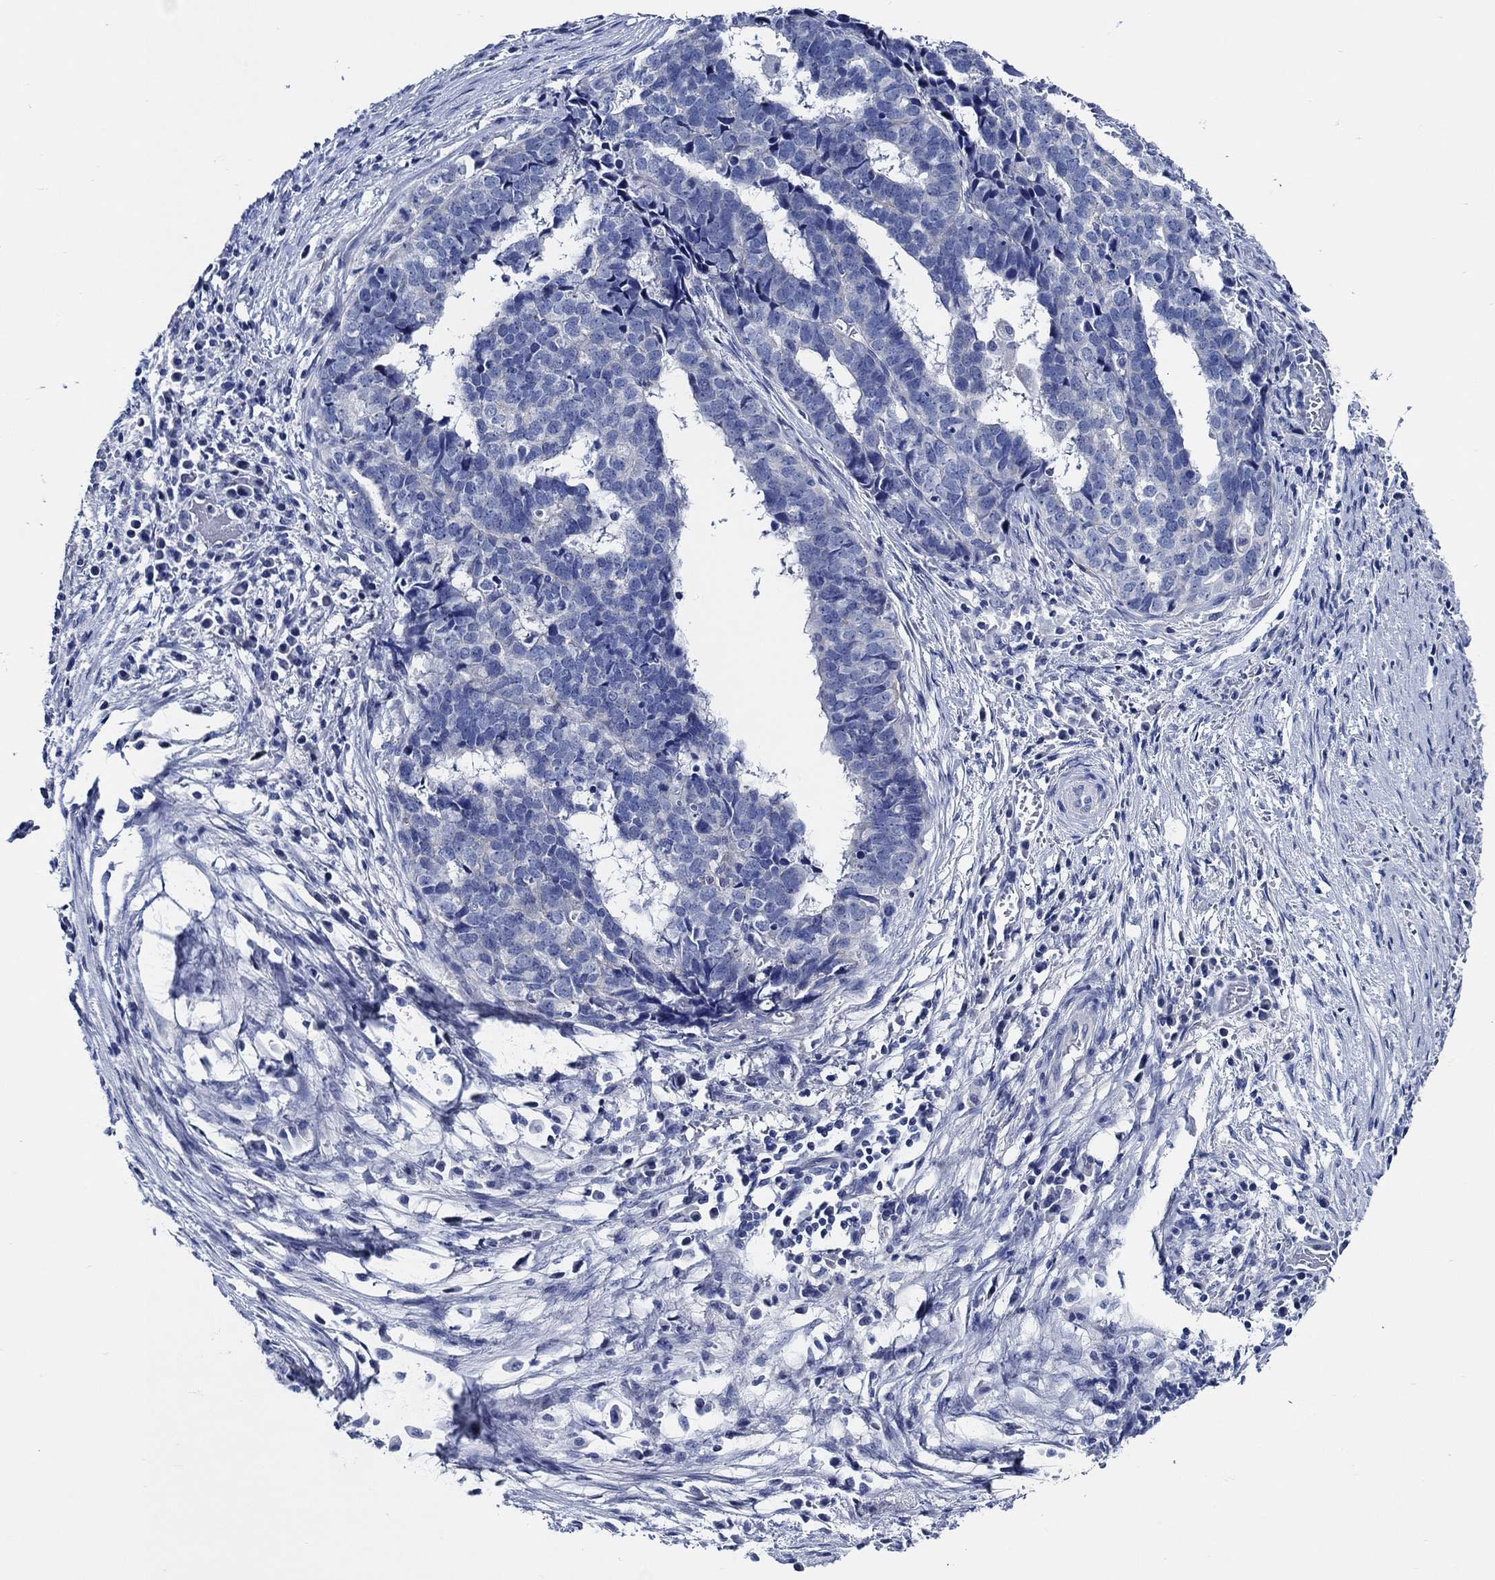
{"staining": {"intensity": "negative", "quantity": "none", "location": "none"}, "tissue": "stomach cancer", "cell_type": "Tumor cells", "image_type": "cancer", "snomed": [{"axis": "morphology", "description": "Adenocarcinoma, NOS"}, {"axis": "topography", "description": "Stomach"}], "caption": "Stomach cancer stained for a protein using immunohistochemistry (IHC) demonstrates no expression tumor cells.", "gene": "WDR62", "patient": {"sex": "male", "age": 69}}